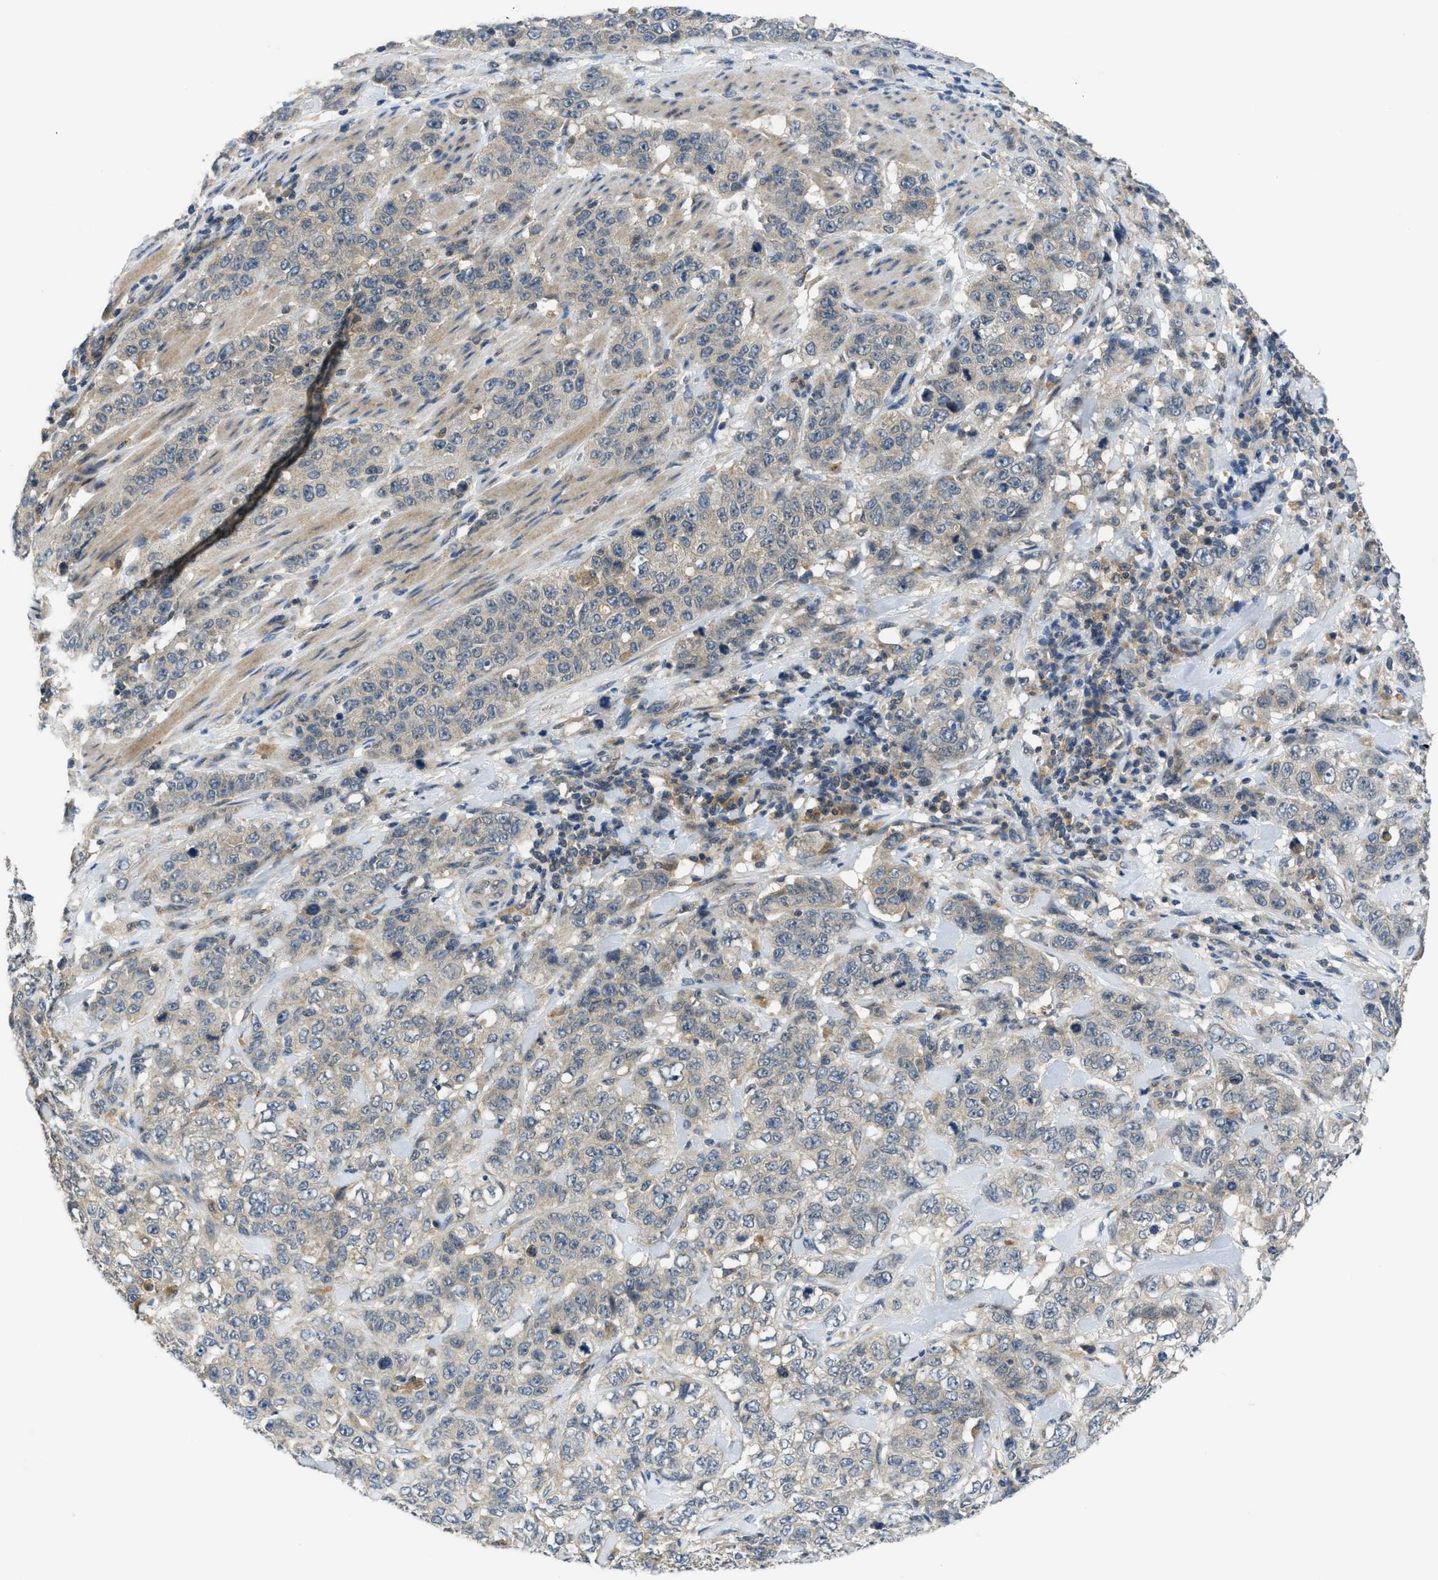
{"staining": {"intensity": "weak", "quantity": ">75%", "location": "cytoplasmic/membranous"}, "tissue": "stomach cancer", "cell_type": "Tumor cells", "image_type": "cancer", "snomed": [{"axis": "morphology", "description": "Adenocarcinoma, NOS"}, {"axis": "topography", "description": "Stomach"}], "caption": "Brown immunohistochemical staining in human stomach adenocarcinoma demonstrates weak cytoplasmic/membranous positivity in approximately >75% of tumor cells.", "gene": "PDE7A", "patient": {"sex": "male", "age": 48}}